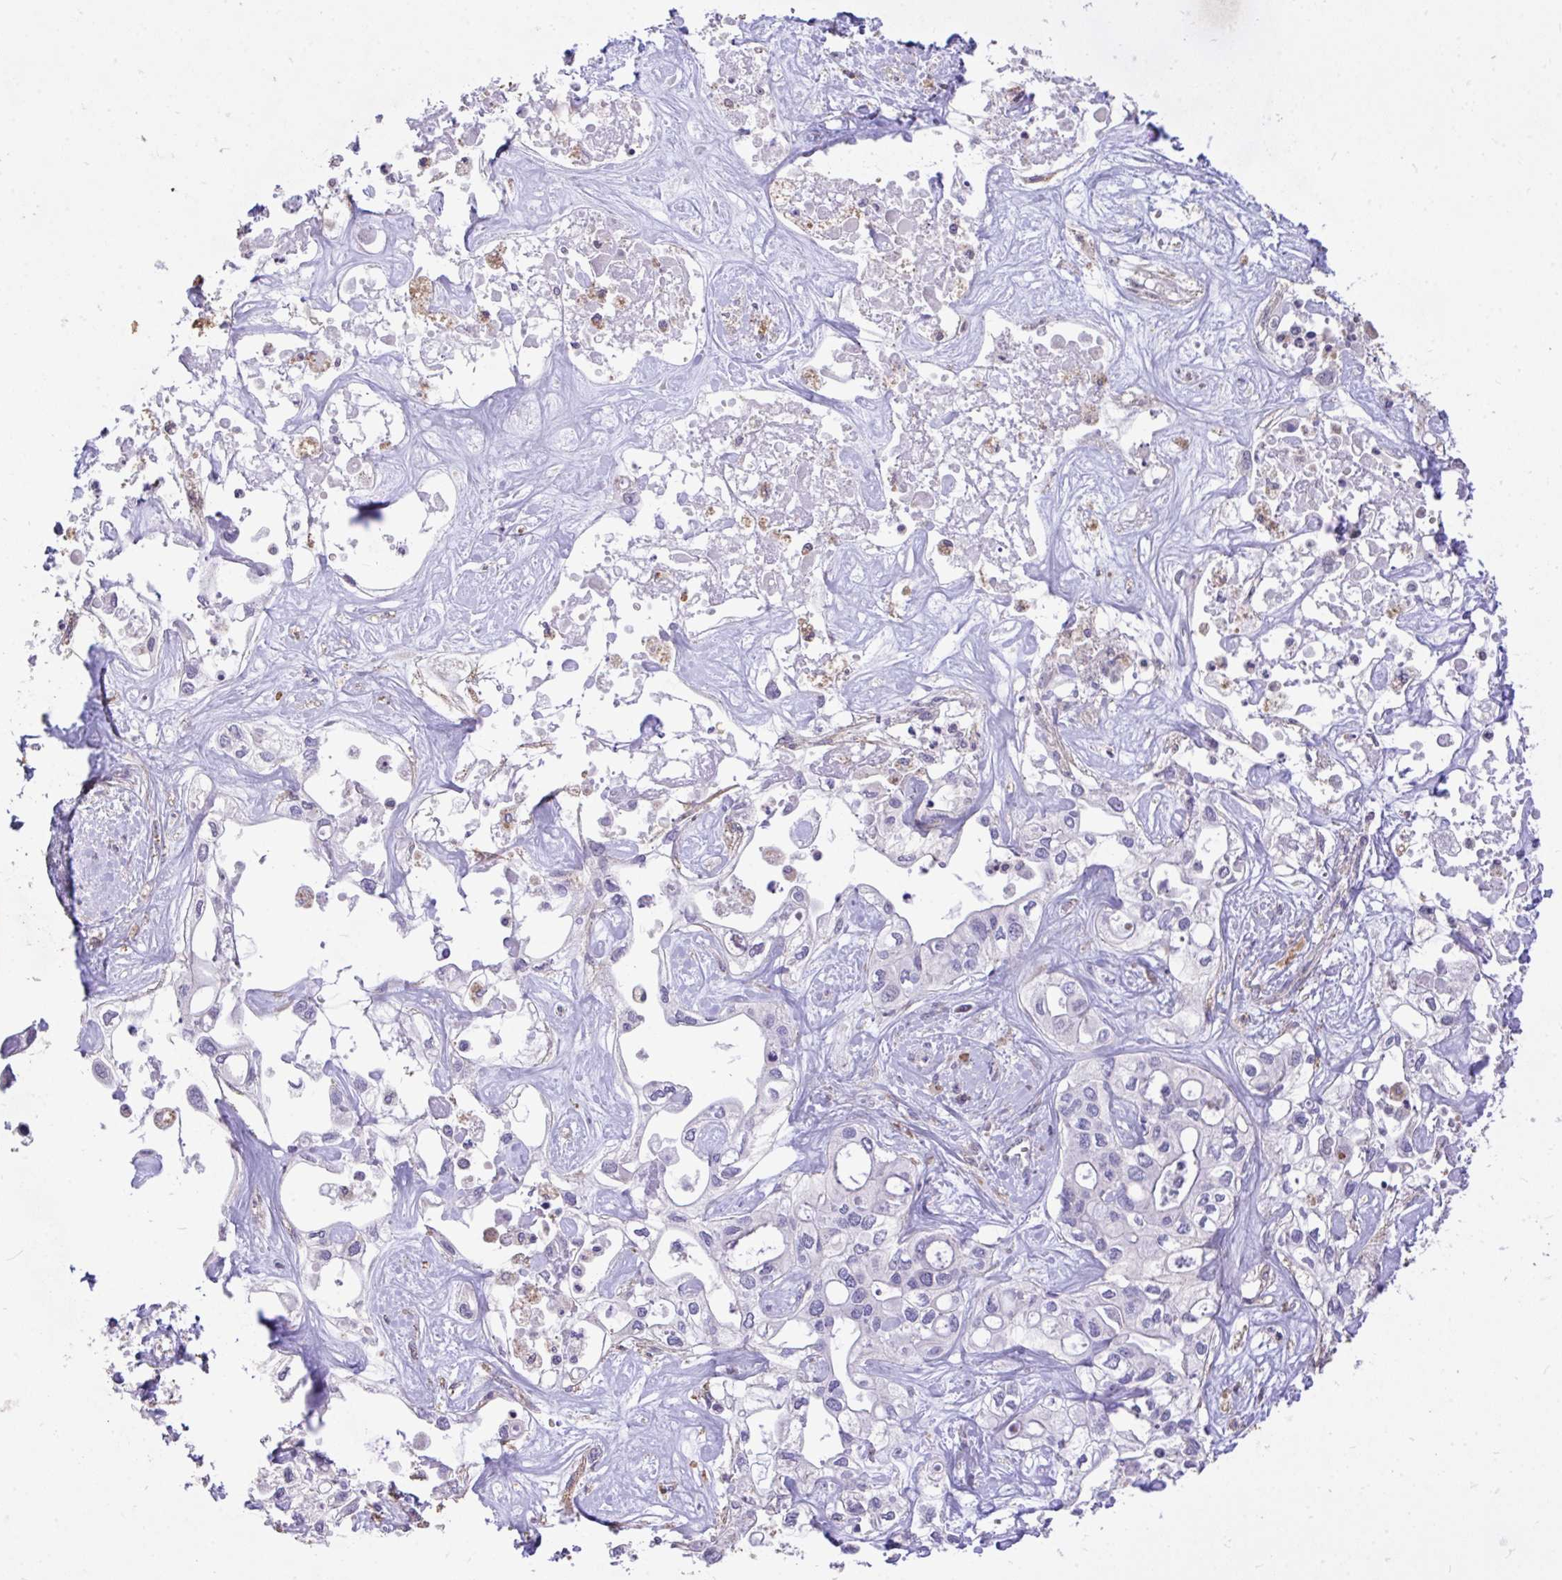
{"staining": {"intensity": "negative", "quantity": "none", "location": "none"}, "tissue": "liver cancer", "cell_type": "Tumor cells", "image_type": "cancer", "snomed": [{"axis": "morphology", "description": "Cholangiocarcinoma"}, {"axis": "topography", "description": "Liver"}], "caption": "Tumor cells show no significant expression in liver cancer (cholangiocarcinoma).", "gene": "MPC2", "patient": {"sex": "female", "age": 64}}